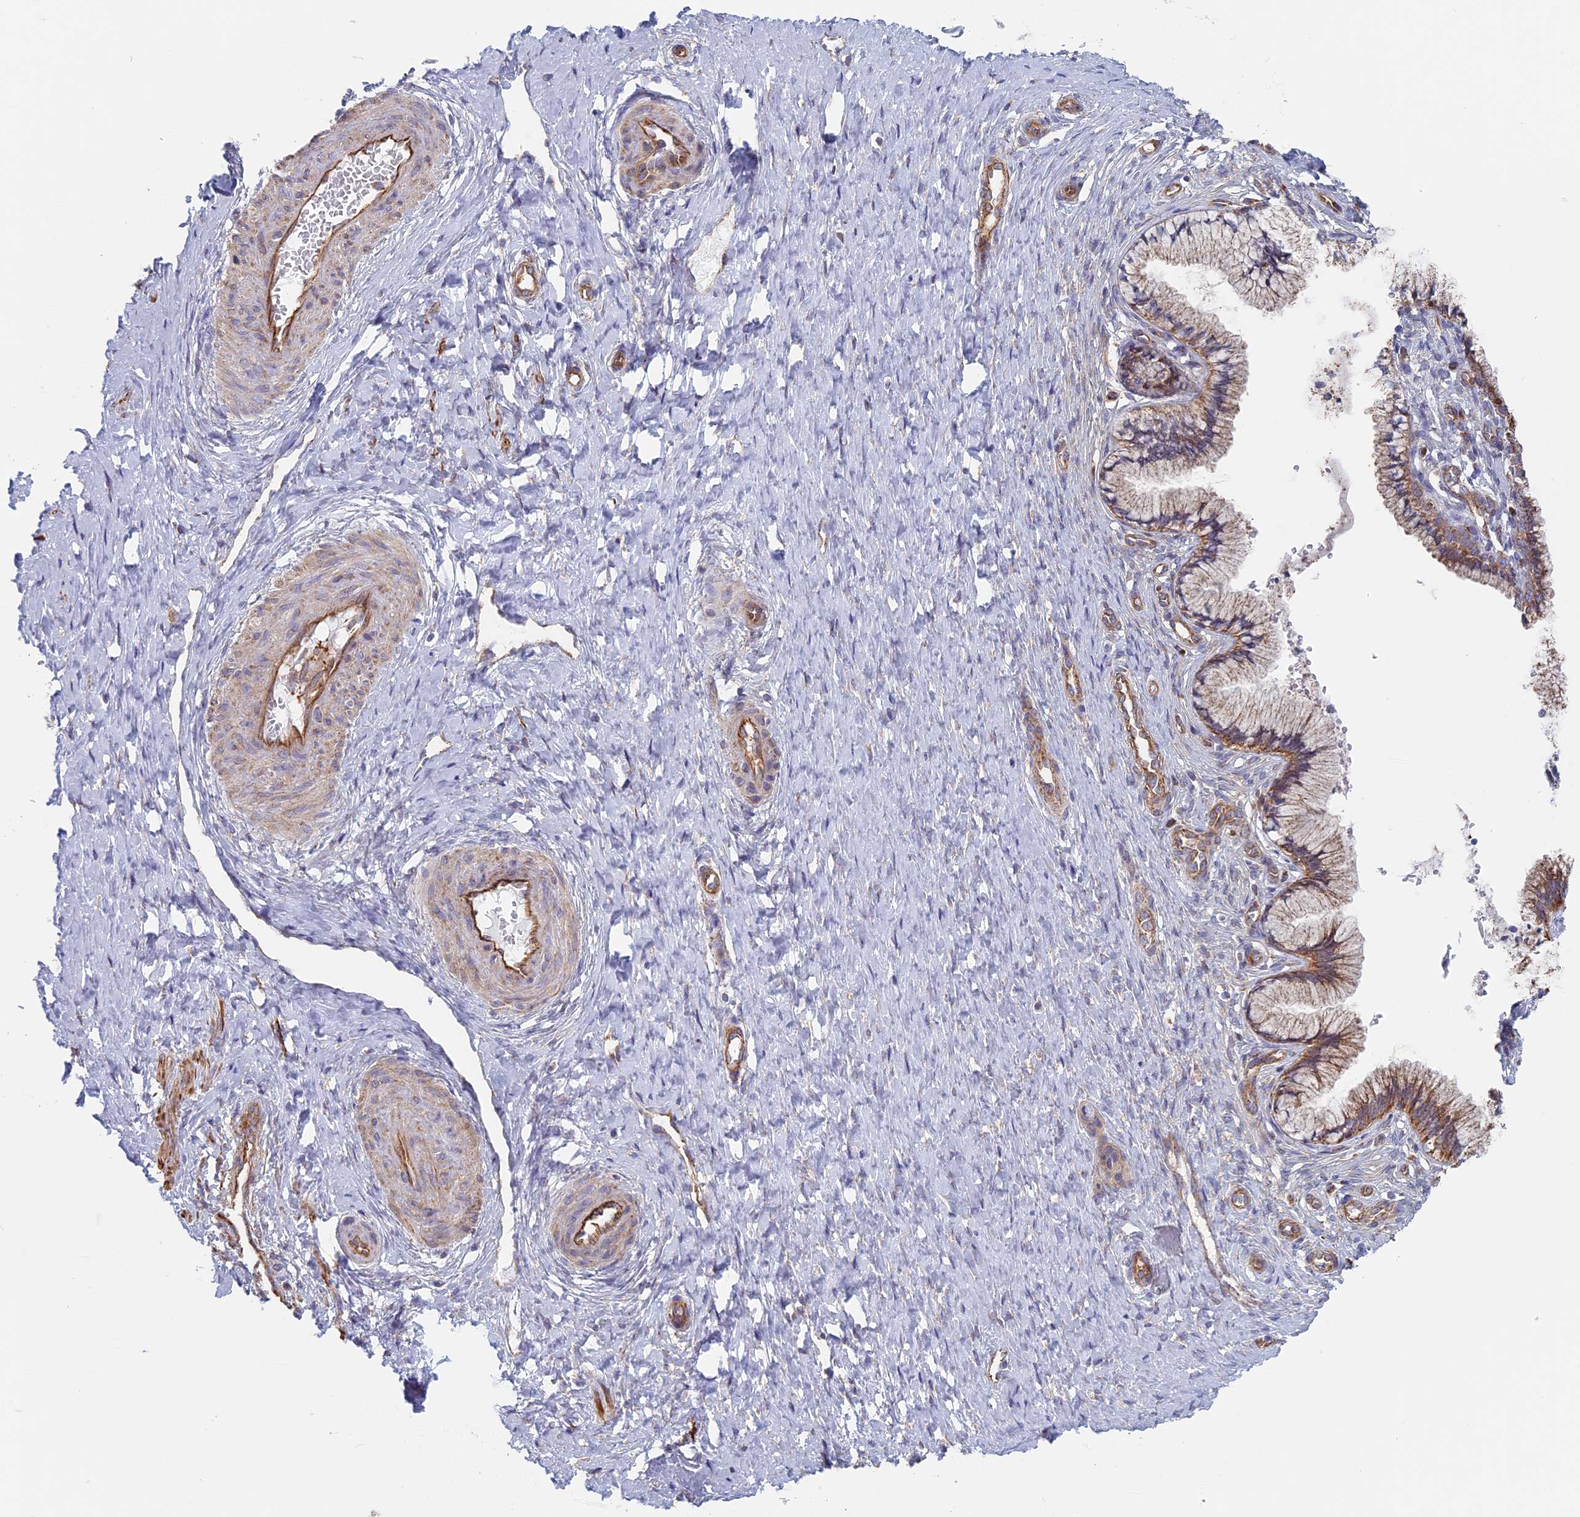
{"staining": {"intensity": "moderate", "quantity": ">75%", "location": "cytoplasmic/membranous"}, "tissue": "cervix", "cell_type": "Glandular cells", "image_type": "normal", "snomed": [{"axis": "morphology", "description": "Normal tissue, NOS"}, {"axis": "topography", "description": "Cervix"}], "caption": "Protein staining by immunohistochemistry shows moderate cytoplasmic/membranous positivity in about >75% of glandular cells in benign cervix.", "gene": "DDA1", "patient": {"sex": "female", "age": 36}}